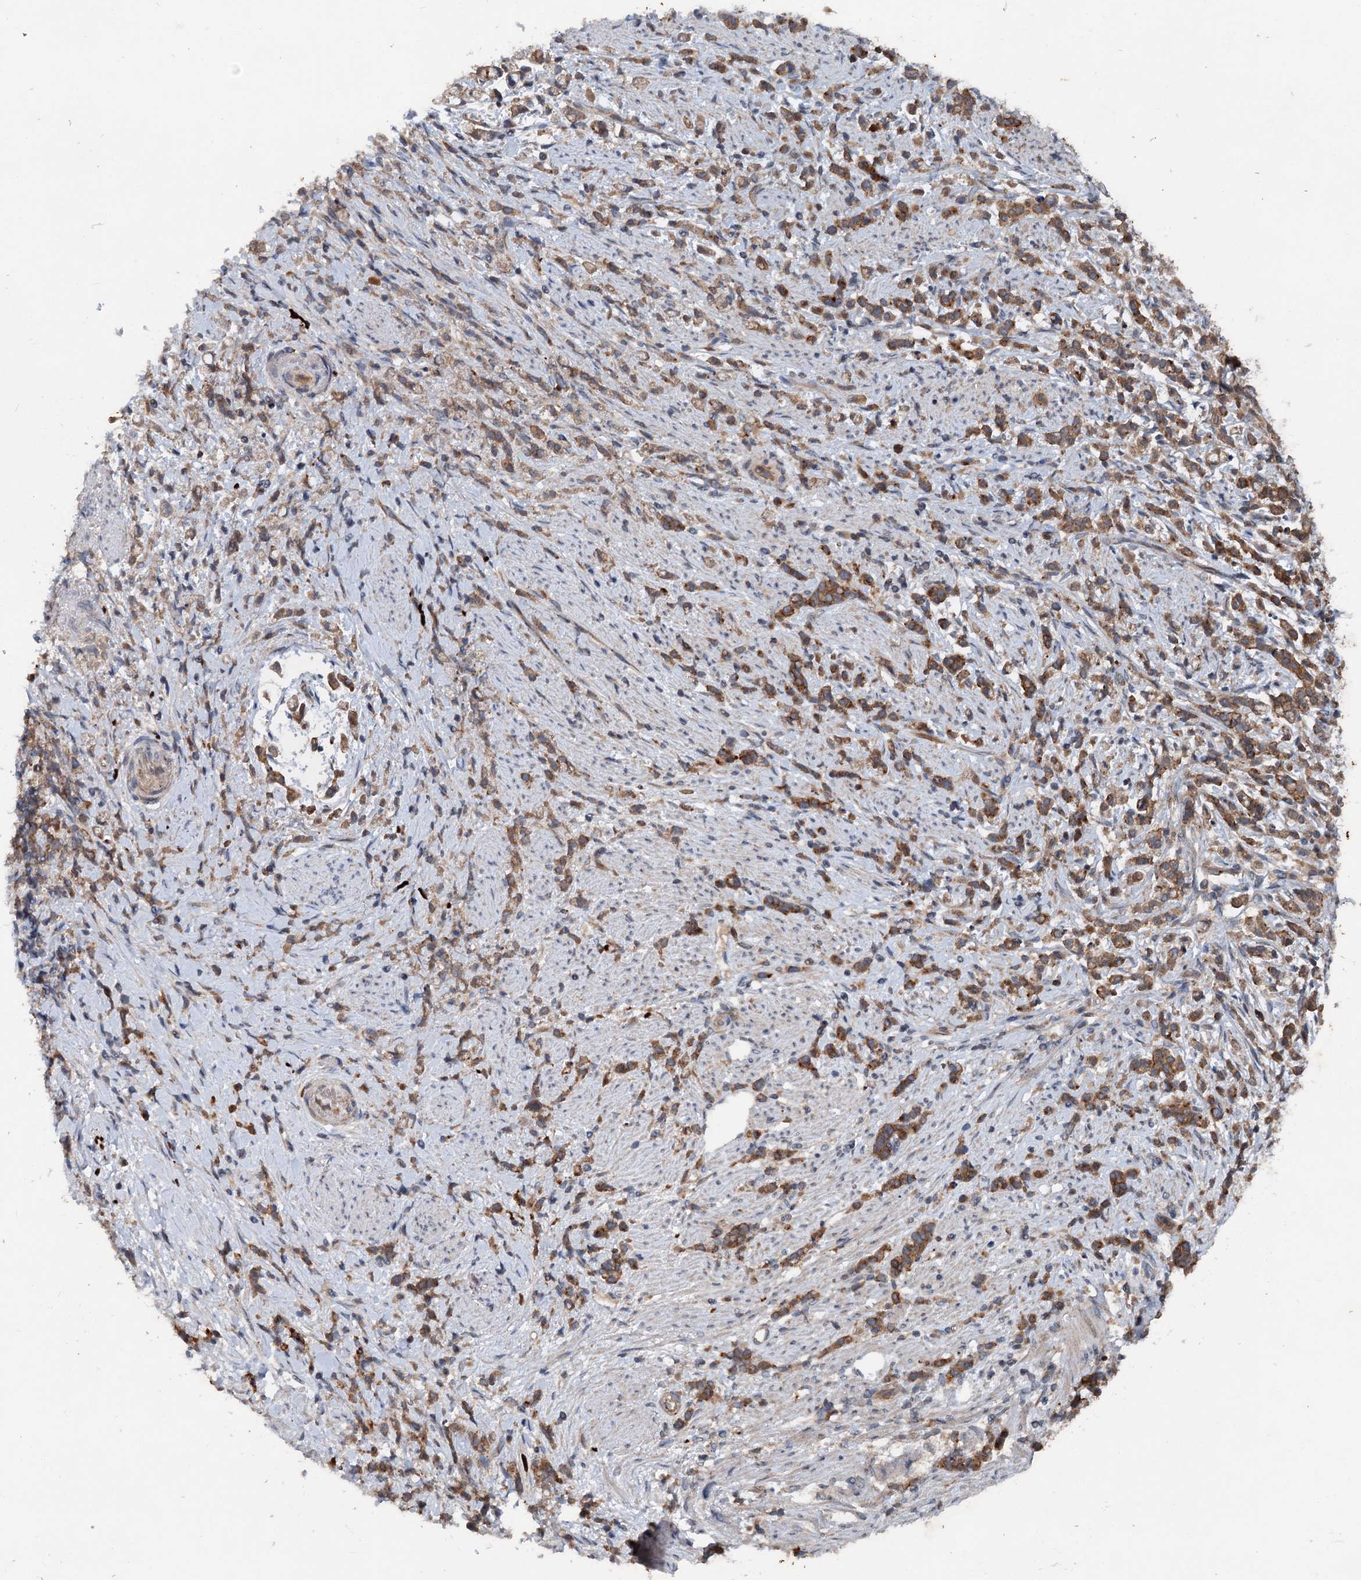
{"staining": {"intensity": "moderate", "quantity": ">75%", "location": "cytoplasmic/membranous"}, "tissue": "stomach cancer", "cell_type": "Tumor cells", "image_type": "cancer", "snomed": [{"axis": "morphology", "description": "Adenocarcinoma, NOS"}, {"axis": "topography", "description": "Stomach"}], "caption": "This is an image of IHC staining of stomach cancer (adenocarcinoma), which shows moderate staining in the cytoplasmic/membranous of tumor cells.", "gene": "N4BP2L2", "patient": {"sex": "female", "age": 60}}